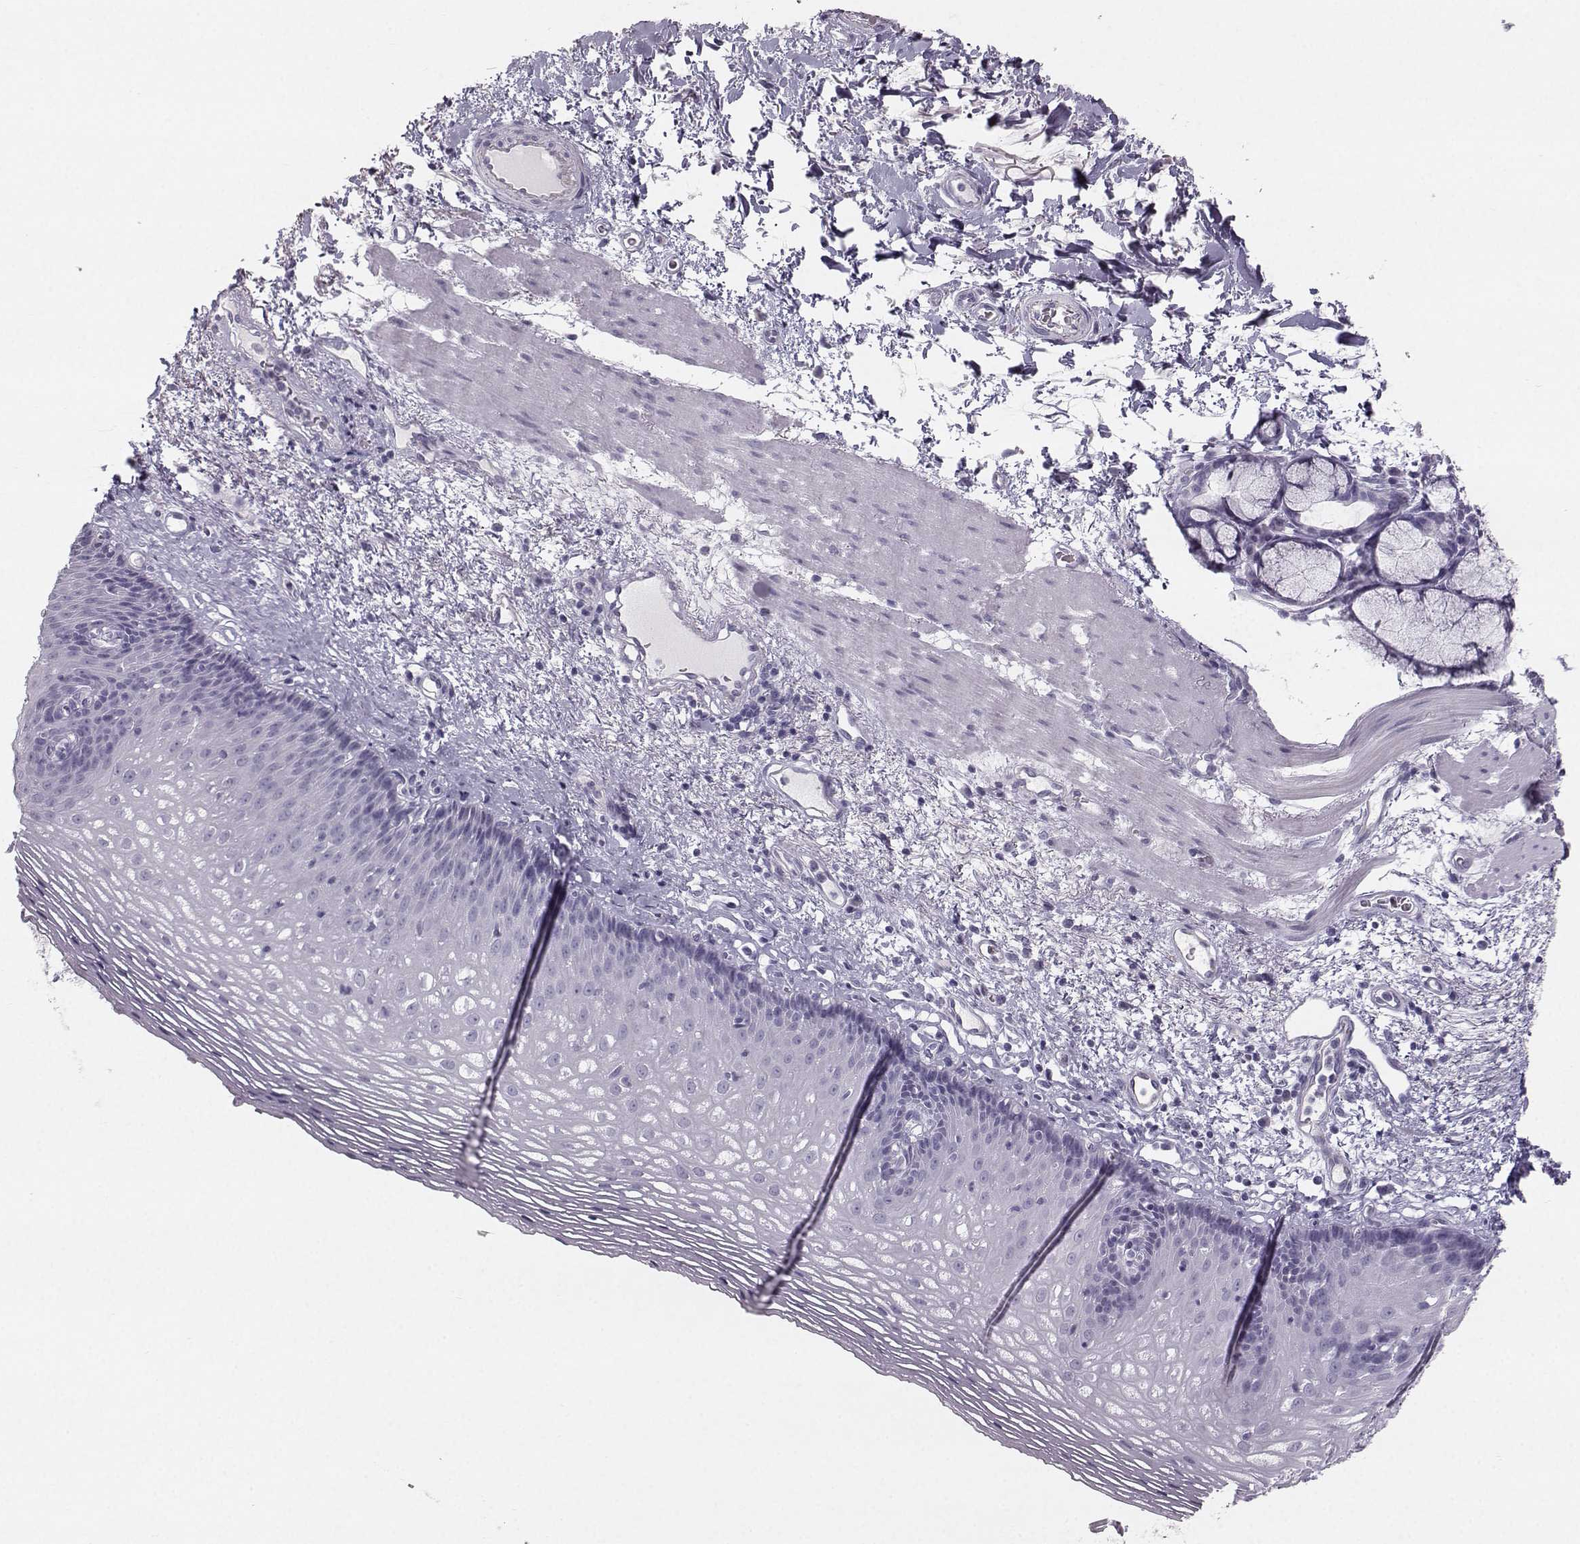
{"staining": {"intensity": "negative", "quantity": "none", "location": "none"}, "tissue": "esophagus", "cell_type": "Squamous epithelial cells", "image_type": "normal", "snomed": [{"axis": "morphology", "description": "Normal tissue, NOS"}, {"axis": "topography", "description": "Esophagus"}], "caption": "IHC micrograph of unremarkable esophagus: human esophagus stained with DAB (3,3'-diaminobenzidine) displays no significant protein positivity in squamous epithelial cells. (Immunohistochemistry, brightfield microscopy, high magnification).", "gene": "CASR", "patient": {"sex": "male", "age": 76}}